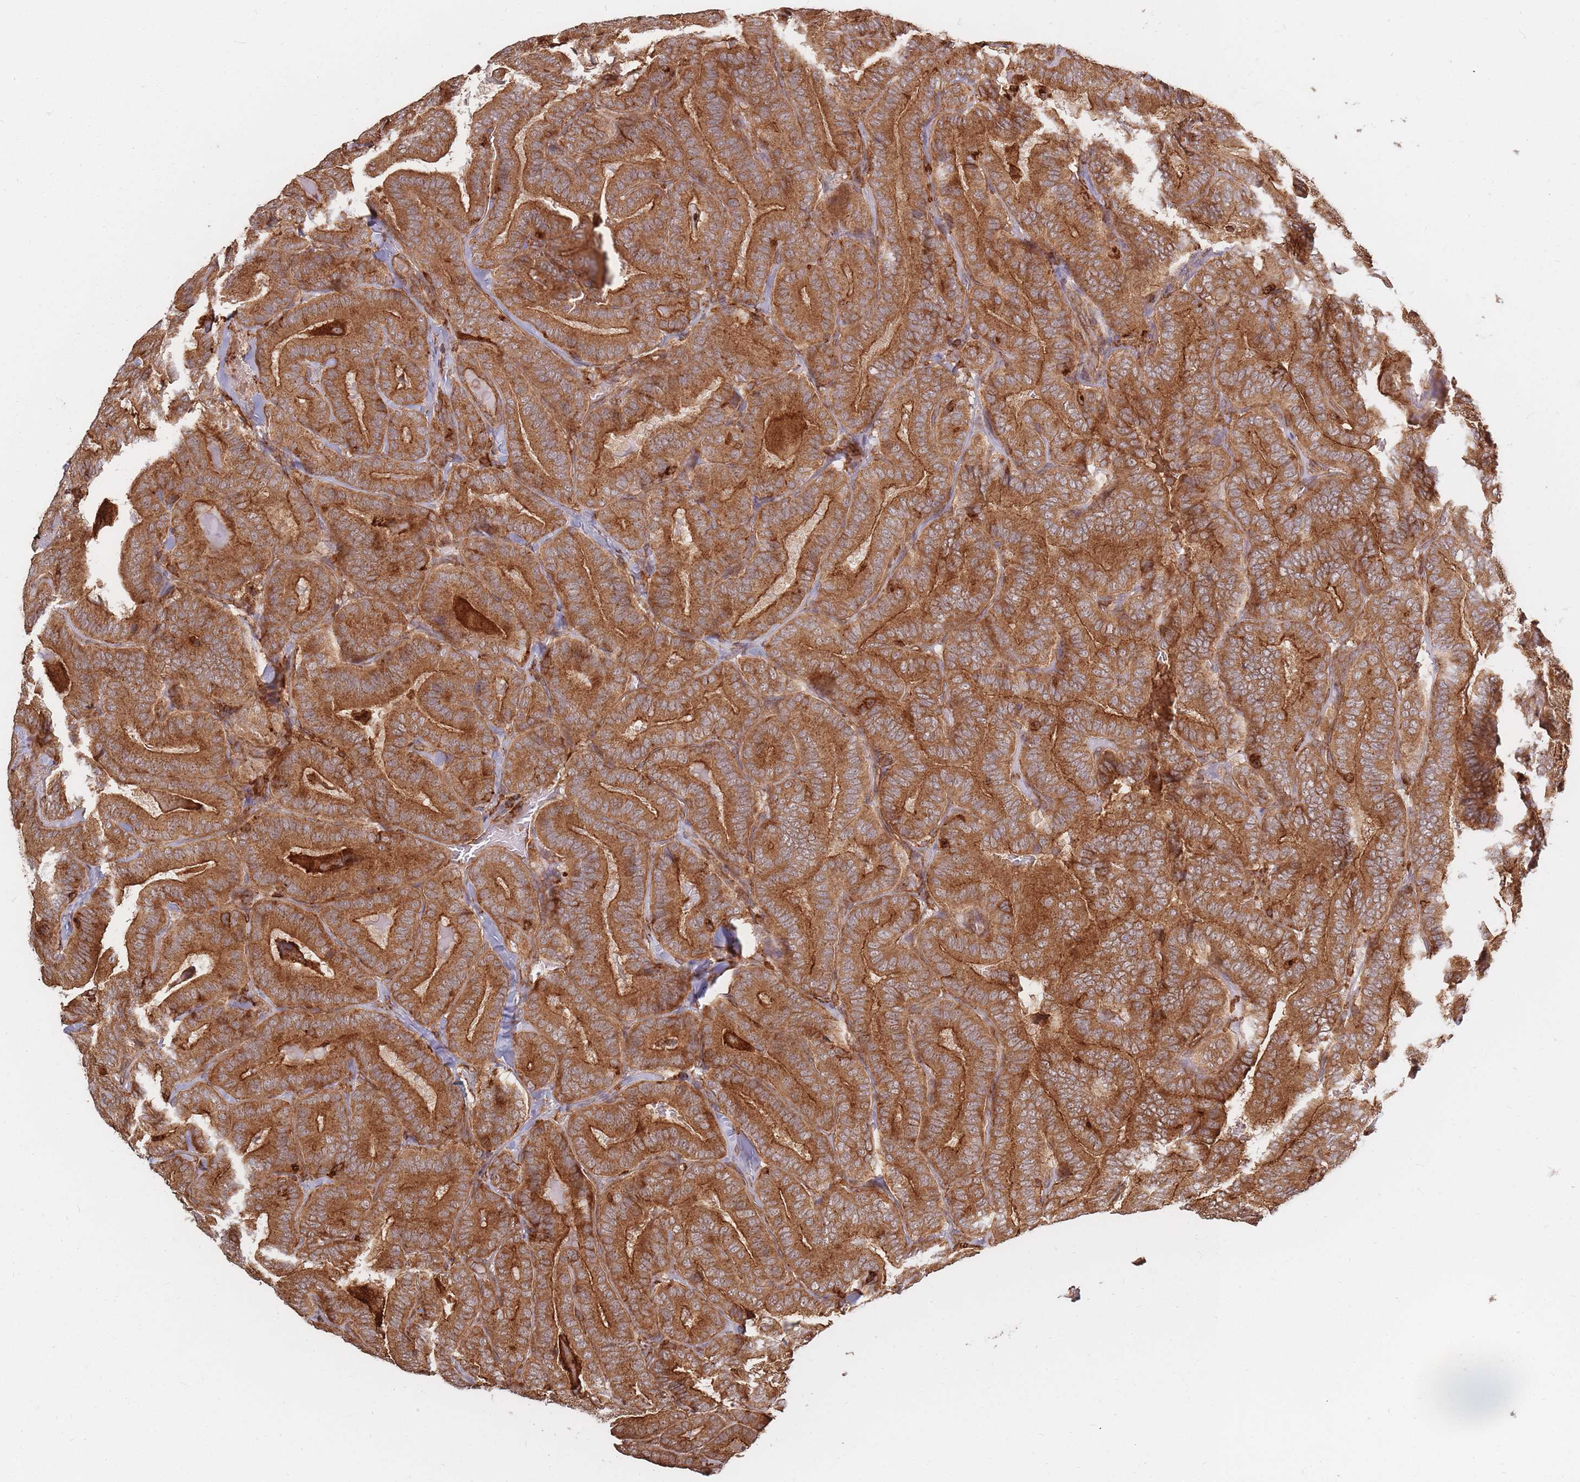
{"staining": {"intensity": "strong", "quantity": ">75%", "location": "cytoplasmic/membranous"}, "tissue": "thyroid cancer", "cell_type": "Tumor cells", "image_type": "cancer", "snomed": [{"axis": "morphology", "description": "Papillary adenocarcinoma, NOS"}, {"axis": "topography", "description": "Thyroid gland"}], "caption": "Protein expression analysis of human thyroid cancer (papillary adenocarcinoma) reveals strong cytoplasmic/membranous positivity in about >75% of tumor cells.", "gene": "RASSF2", "patient": {"sex": "male", "age": 61}}